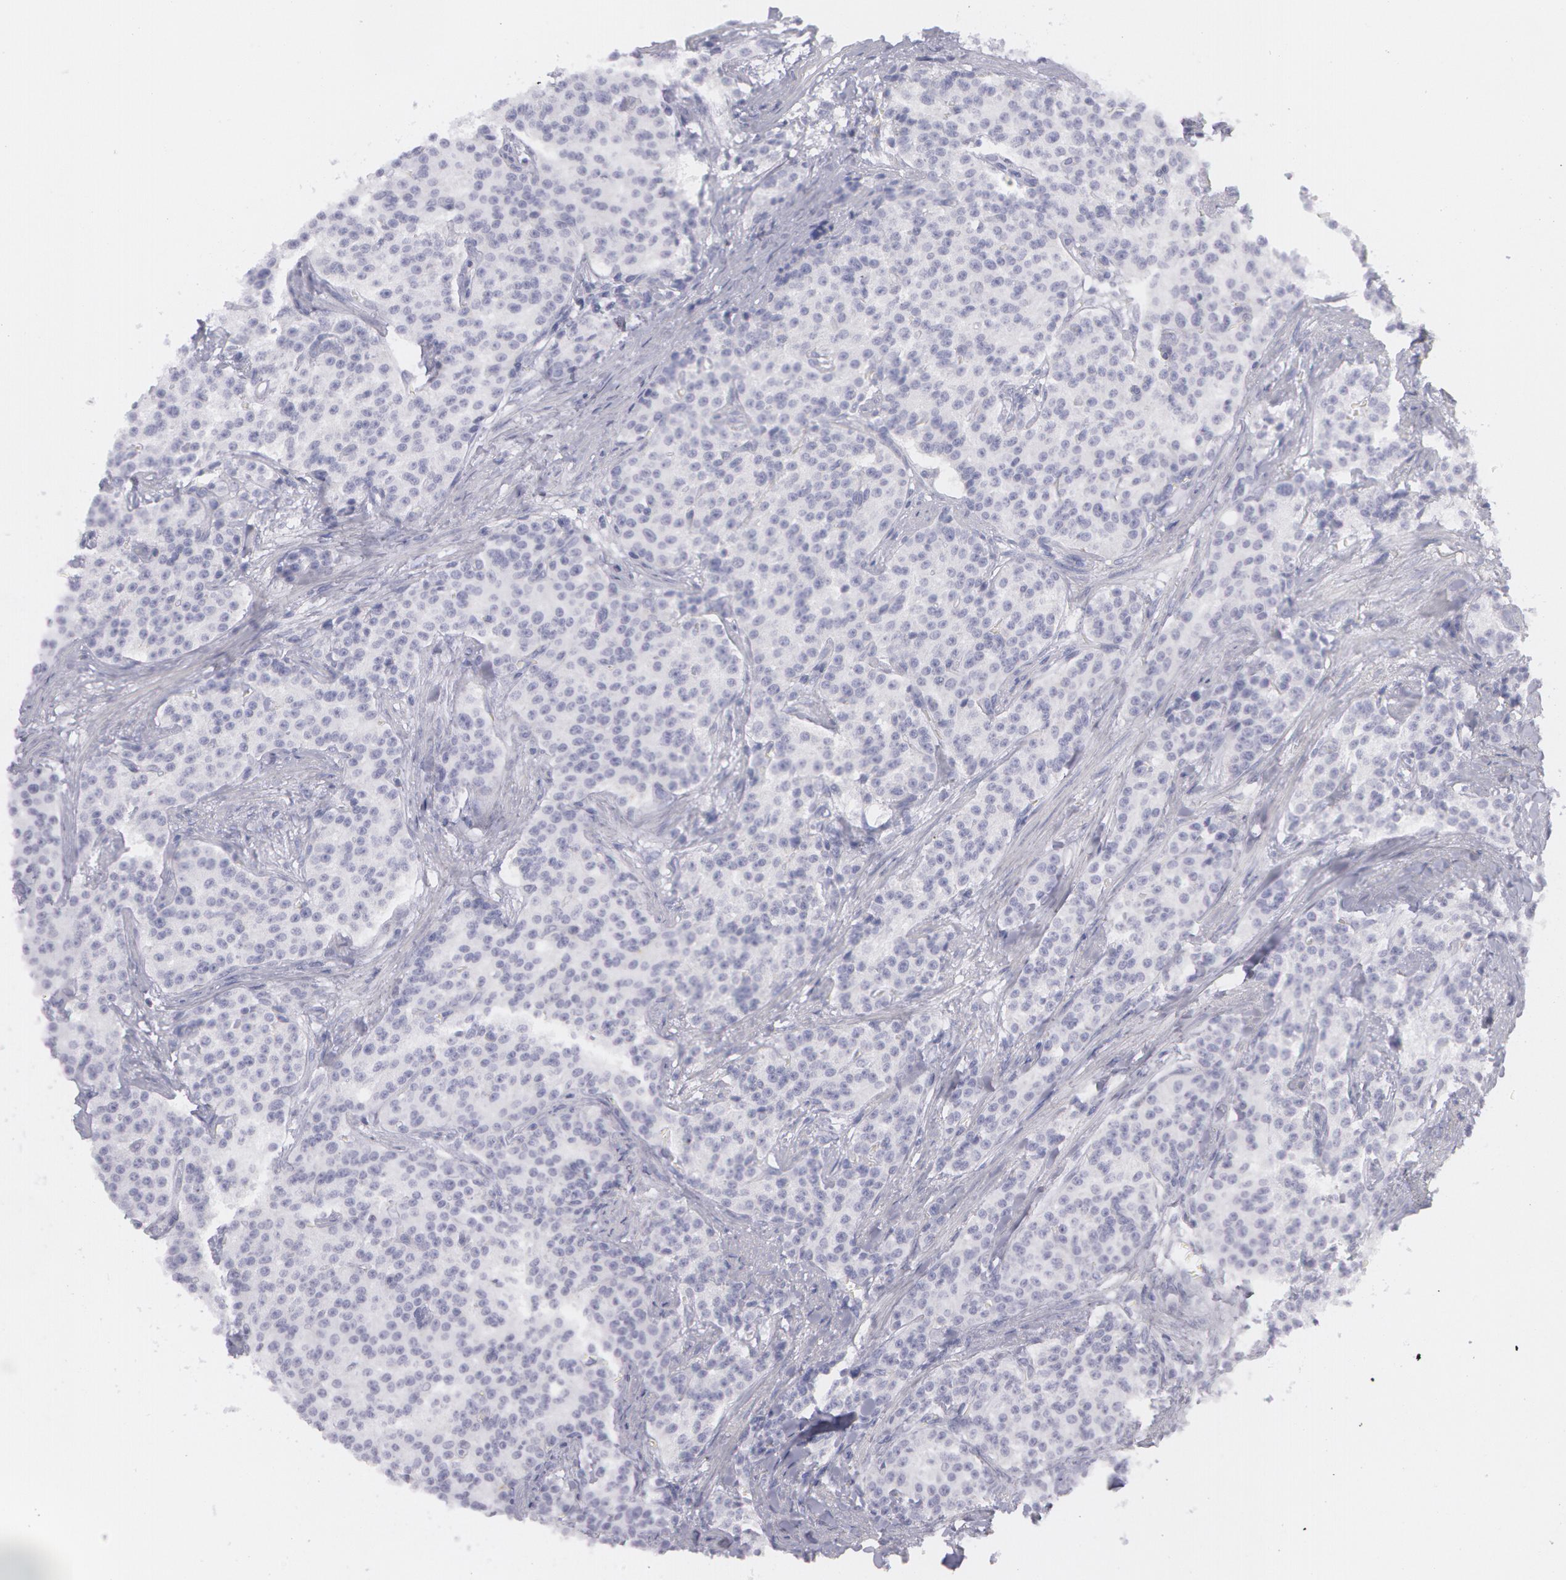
{"staining": {"intensity": "negative", "quantity": "none", "location": "none"}, "tissue": "carcinoid", "cell_type": "Tumor cells", "image_type": "cancer", "snomed": [{"axis": "morphology", "description": "Carcinoid, malignant, NOS"}, {"axis": "topography", "description": "Stomach"}], "caption": "There is no significant positivity in tumor cells of malignant carcinoid.", "gene": "AMACR", "patient": {"sex": "female", "age": 76}}